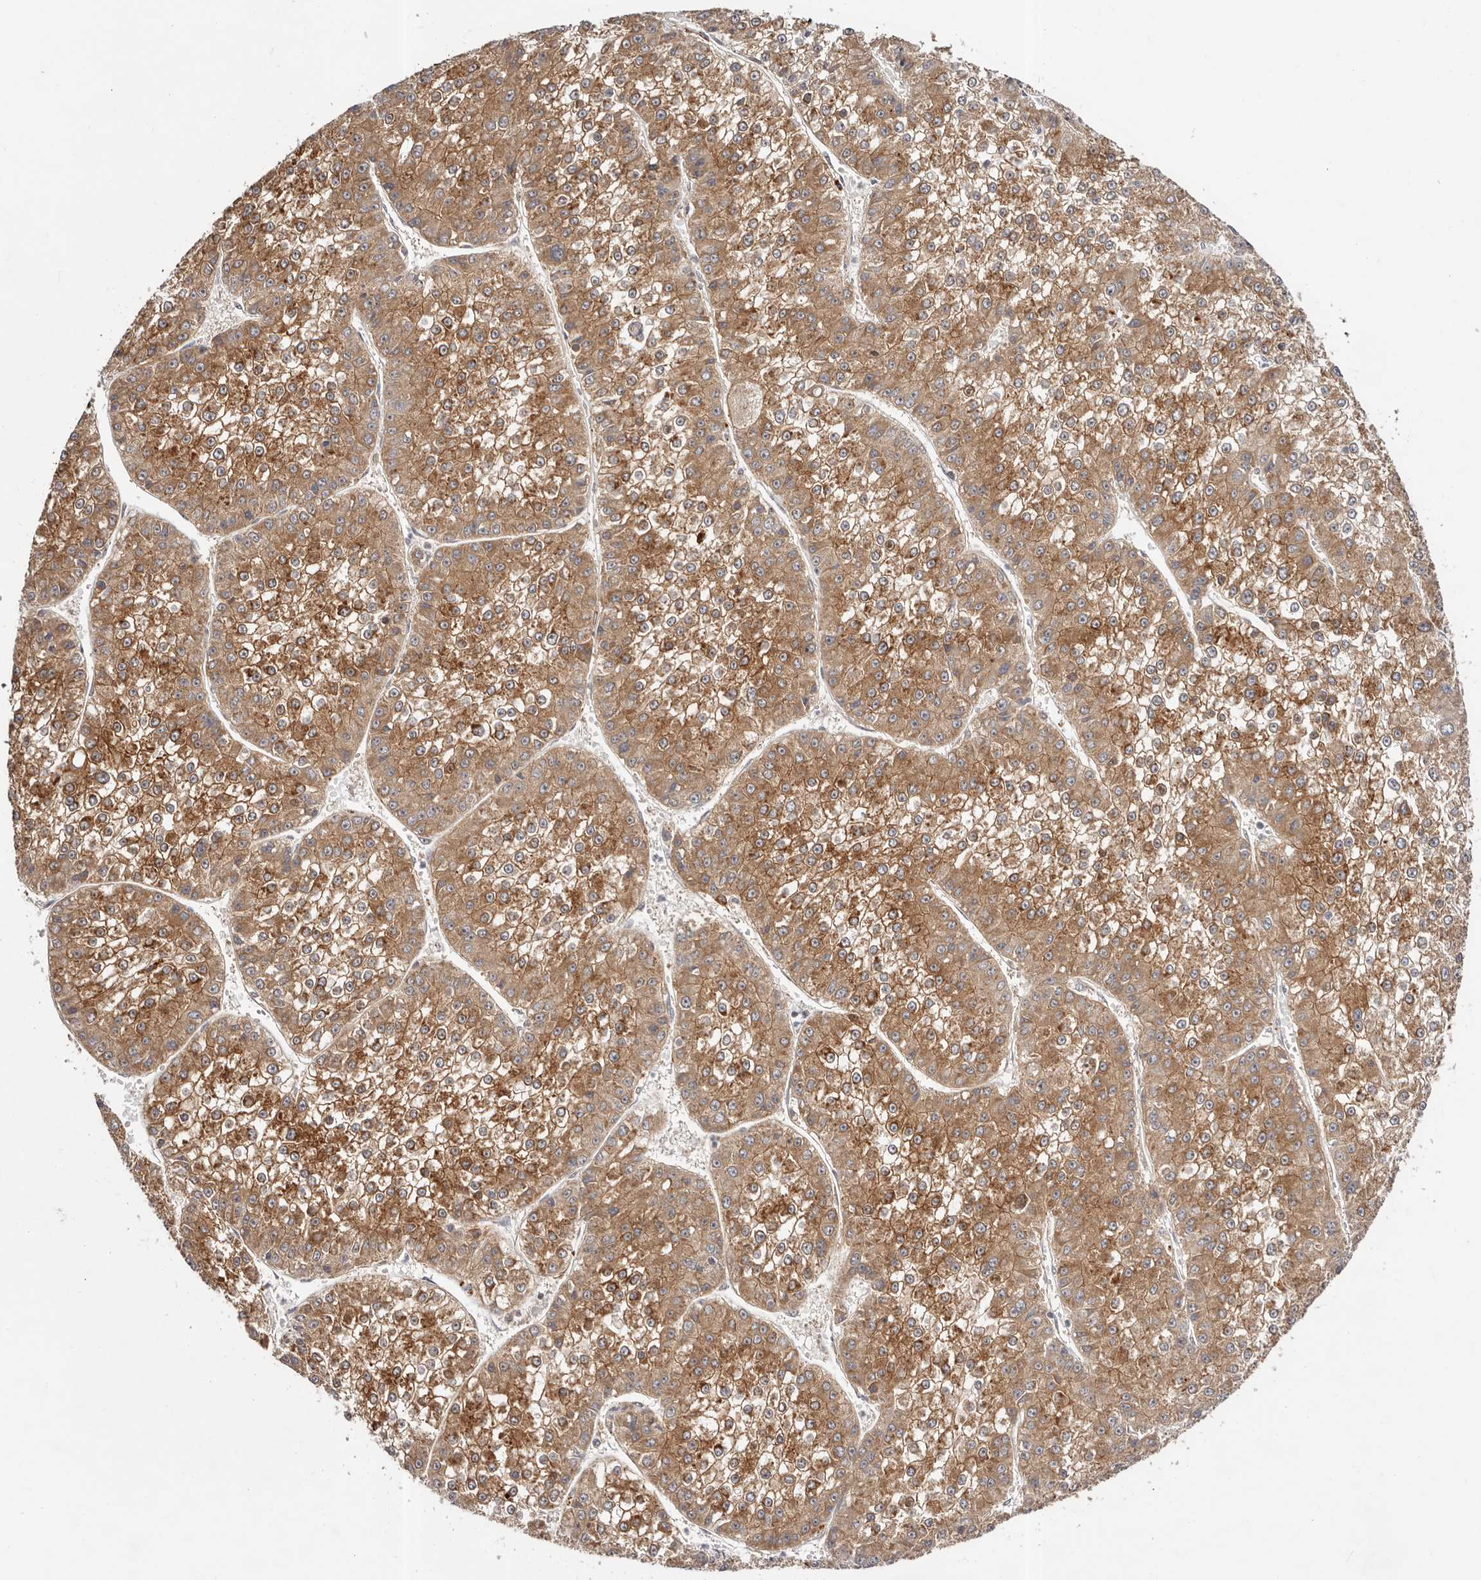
{"staining": {"intensity": "moderate", "quantity": ">75%", "location": "cytoplasmic/membranous"}, "tissue": "liver cancer", "cell_type": "Tumor cells", "image_type": "cancer", "snomed": [{"axis": "morphology", "description": "Carcinoma, Hepatocellular, NOS"}, {"axis": "topography", "description": "Liver"}], "caption": "This image shows immunohistochemistry (IHC) staining of liver cancer, with medium moderate cytoplasmic/membranous expression in about >75% of tumor cells.", "gene": "MICAL2", "patient": {"sex": "female", "age": 73}}